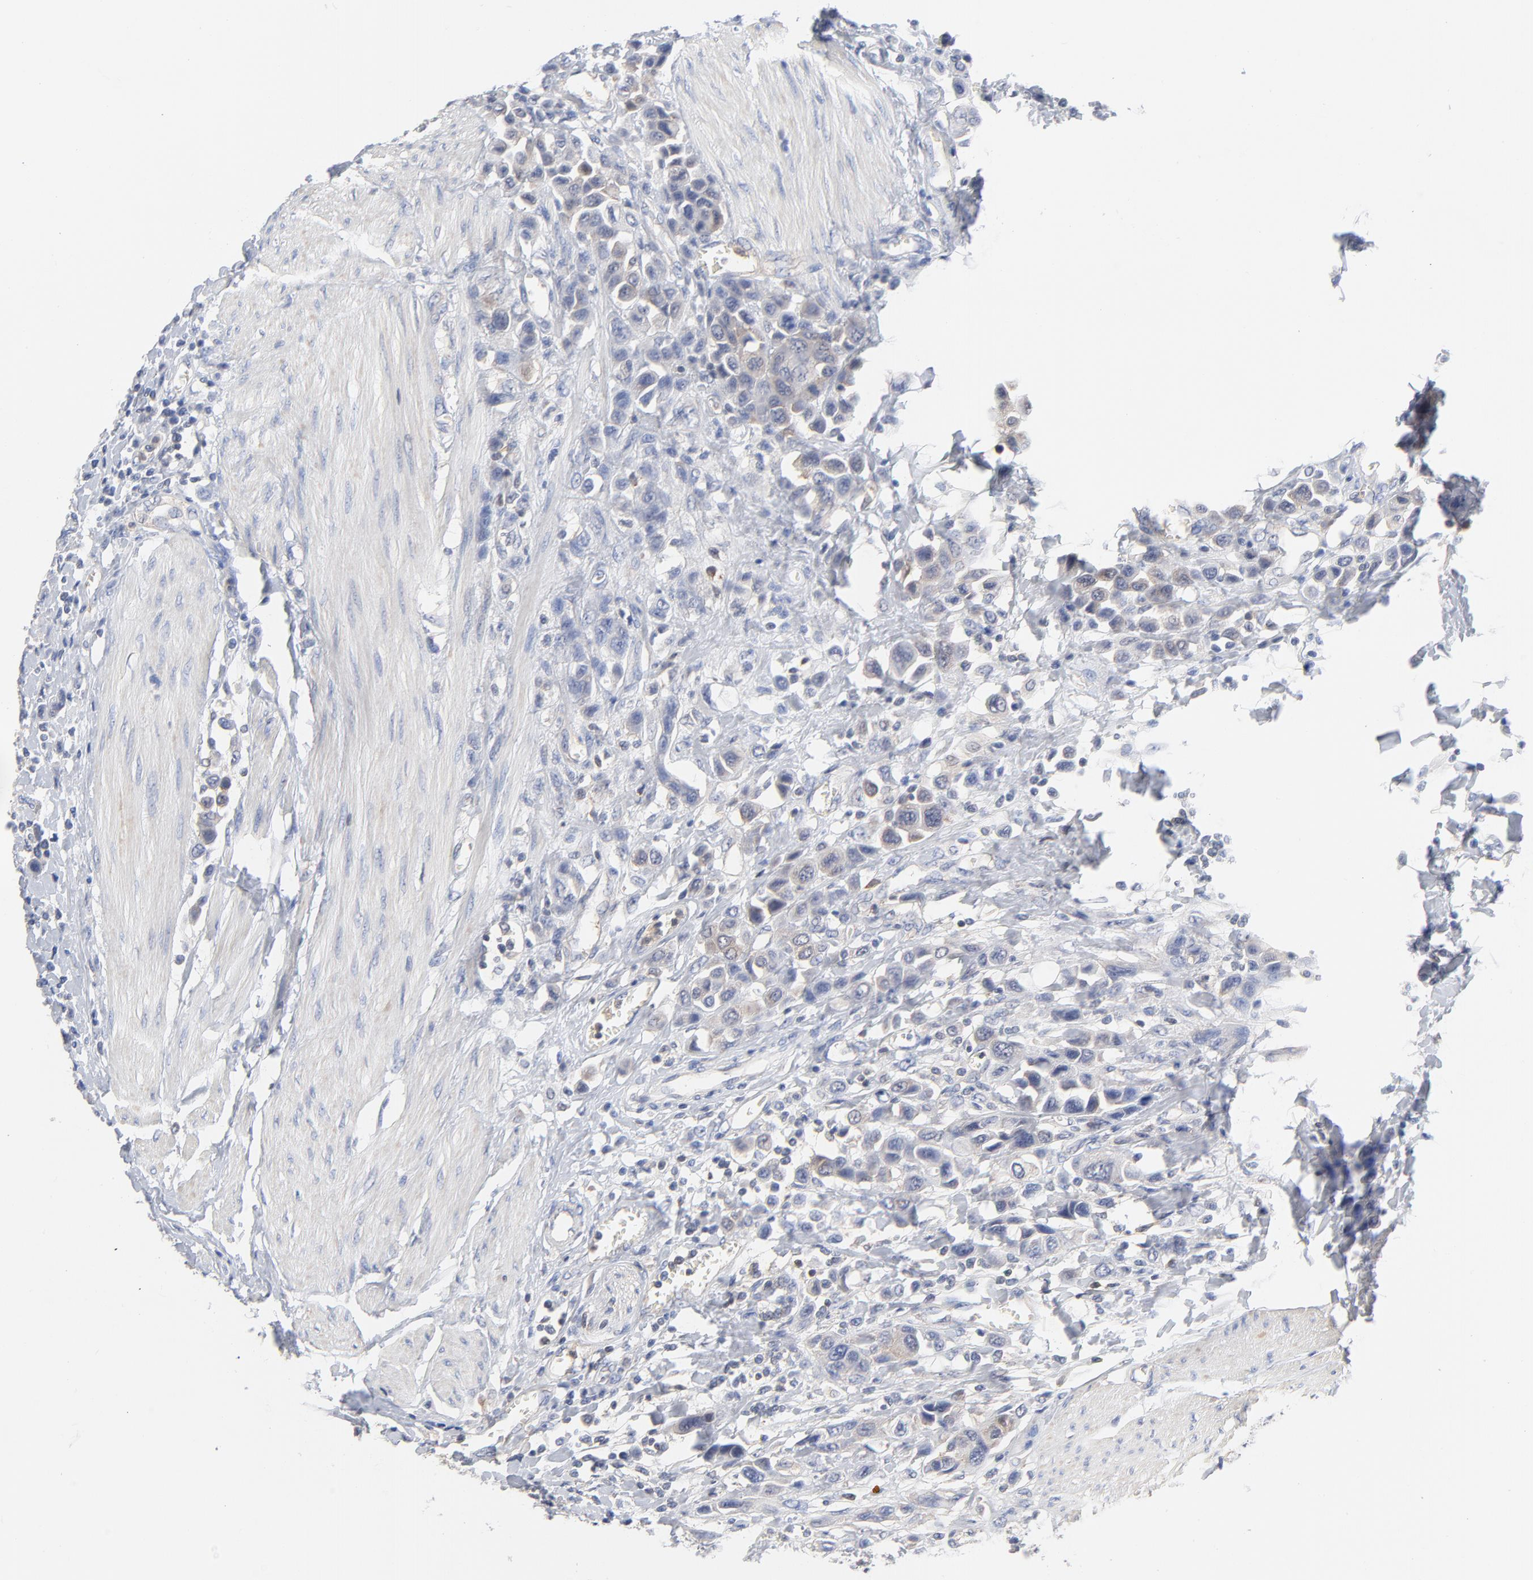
{"staining": {"intensity": "weak", "quantity": "<25%", "location": "cytoplasmic/membranous"}, "tissue": "urothelial cancer", "cell_type": "Tumor cells", "image_type": "cancer", "snomed": [{"axis": "morphology", "description": "Urothelial carcinoma, High grade"}, {"axis": "topography", "description": "Urinary bladder"}], "caption": "A high-resolution image shows immunohistochemistry staining of high-grade urothelial carcinoma, which displays no significant positivity in tumor cells.", "gene": "CAB39L", "patient": {"sex": "male", "age": 50}}